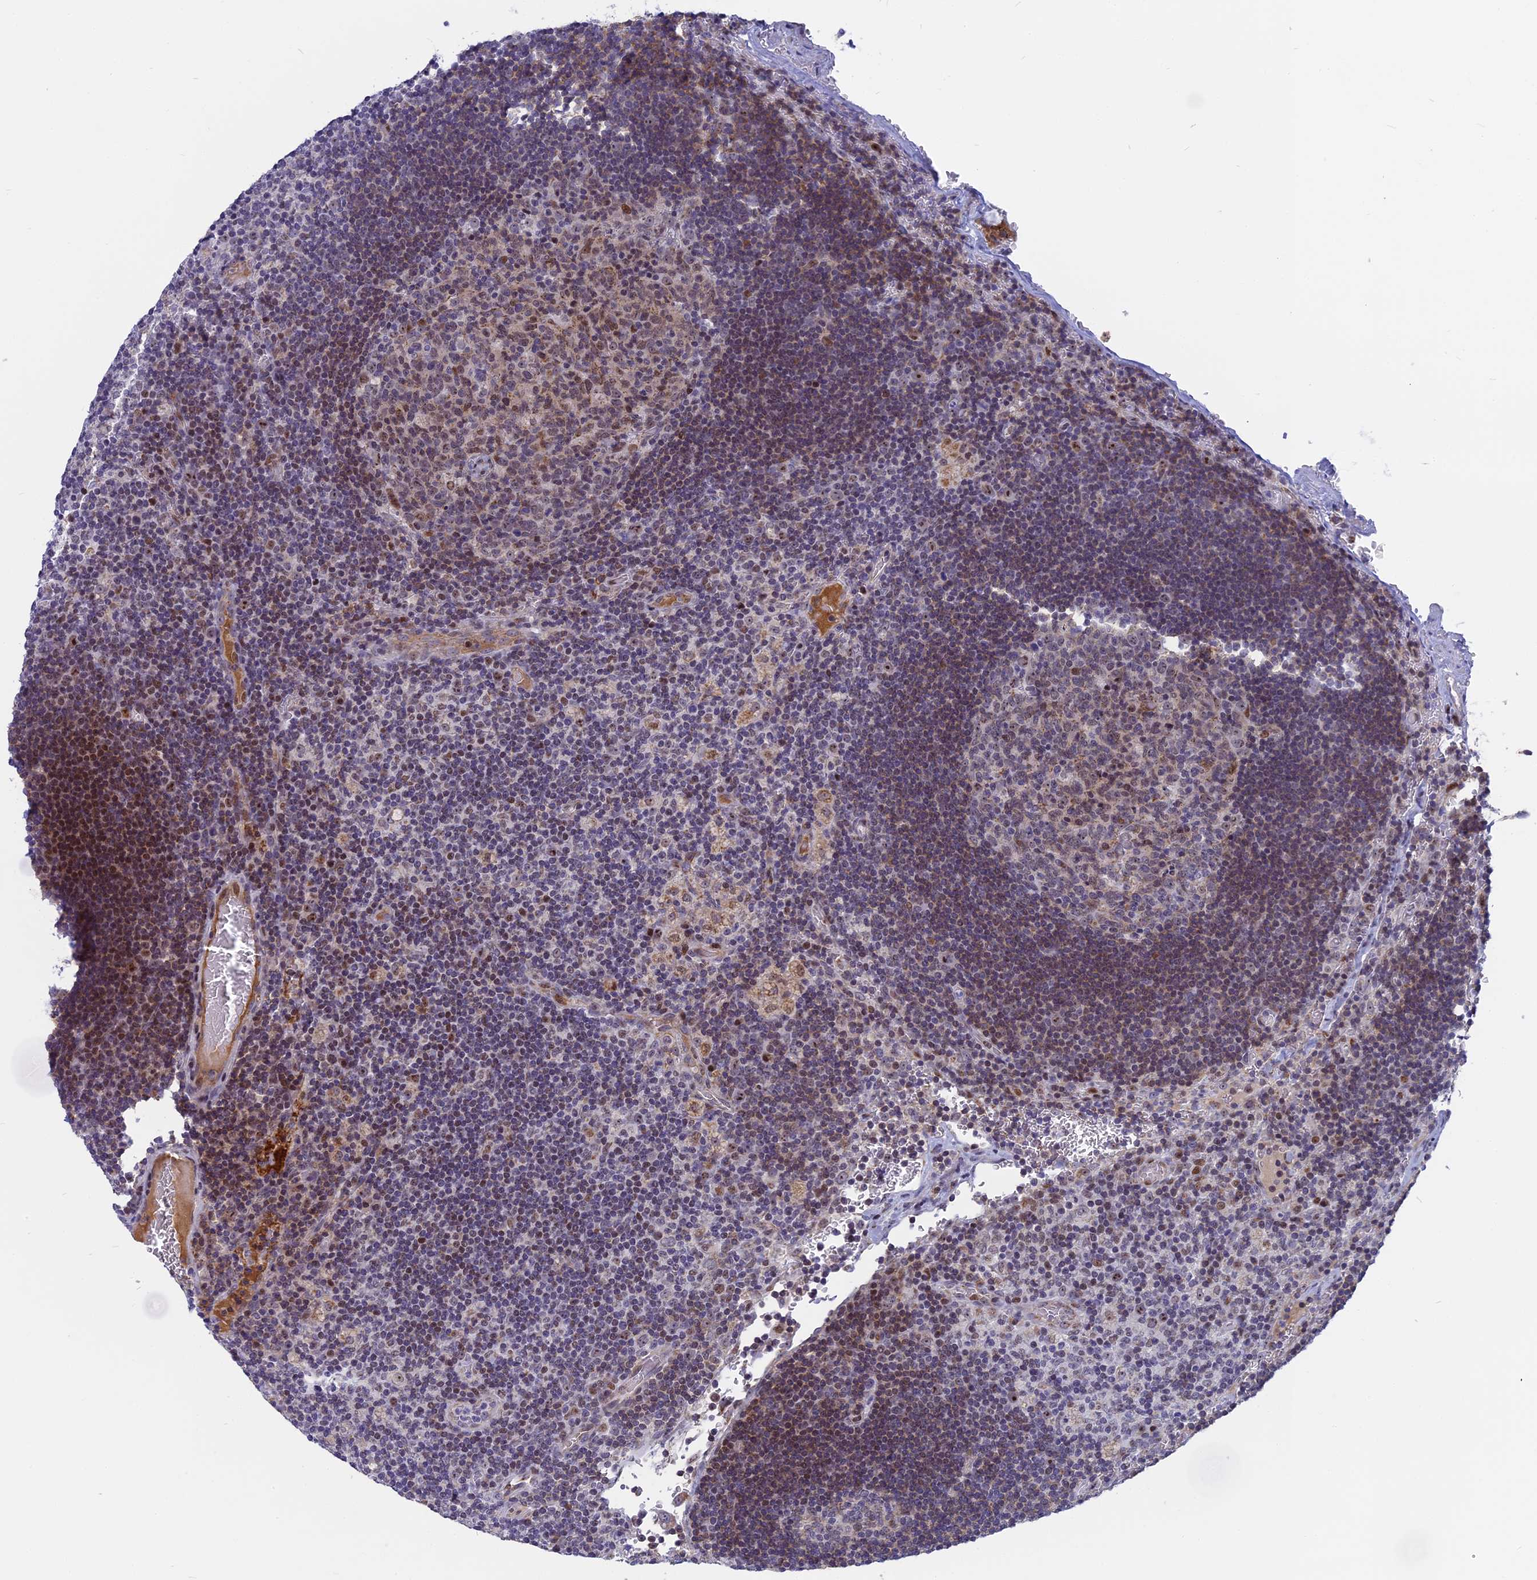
{"staining": {"intensity": "moderate", "quantity": "<25%", "location": "cytoplasmic/membranous,nuclear"}, "tissue": "lymph node", "cell_type": "Germinal center cells", "image_type": "normal", "snomed": [{"axis": "morphology", "description": "Normal tissue, NOS"}, {"axis": "topography", "description": "Lymph node"}], "caption": "A high-resolution histopathology image shows immunohistochemistry (IHC) staining of normal lymph node, which reveals moderate cytoplasmic/membranous,nuclear staining in about <25% of germinal center cells. The staining is performed using DAB (3,3'-diaminobenzidine) brown chromogen to label protein expression. The nuclei are counter-stained blue using hematoxylin.", "gene": "DTWD1", "patient": {"sex": "female", "age": 73}}